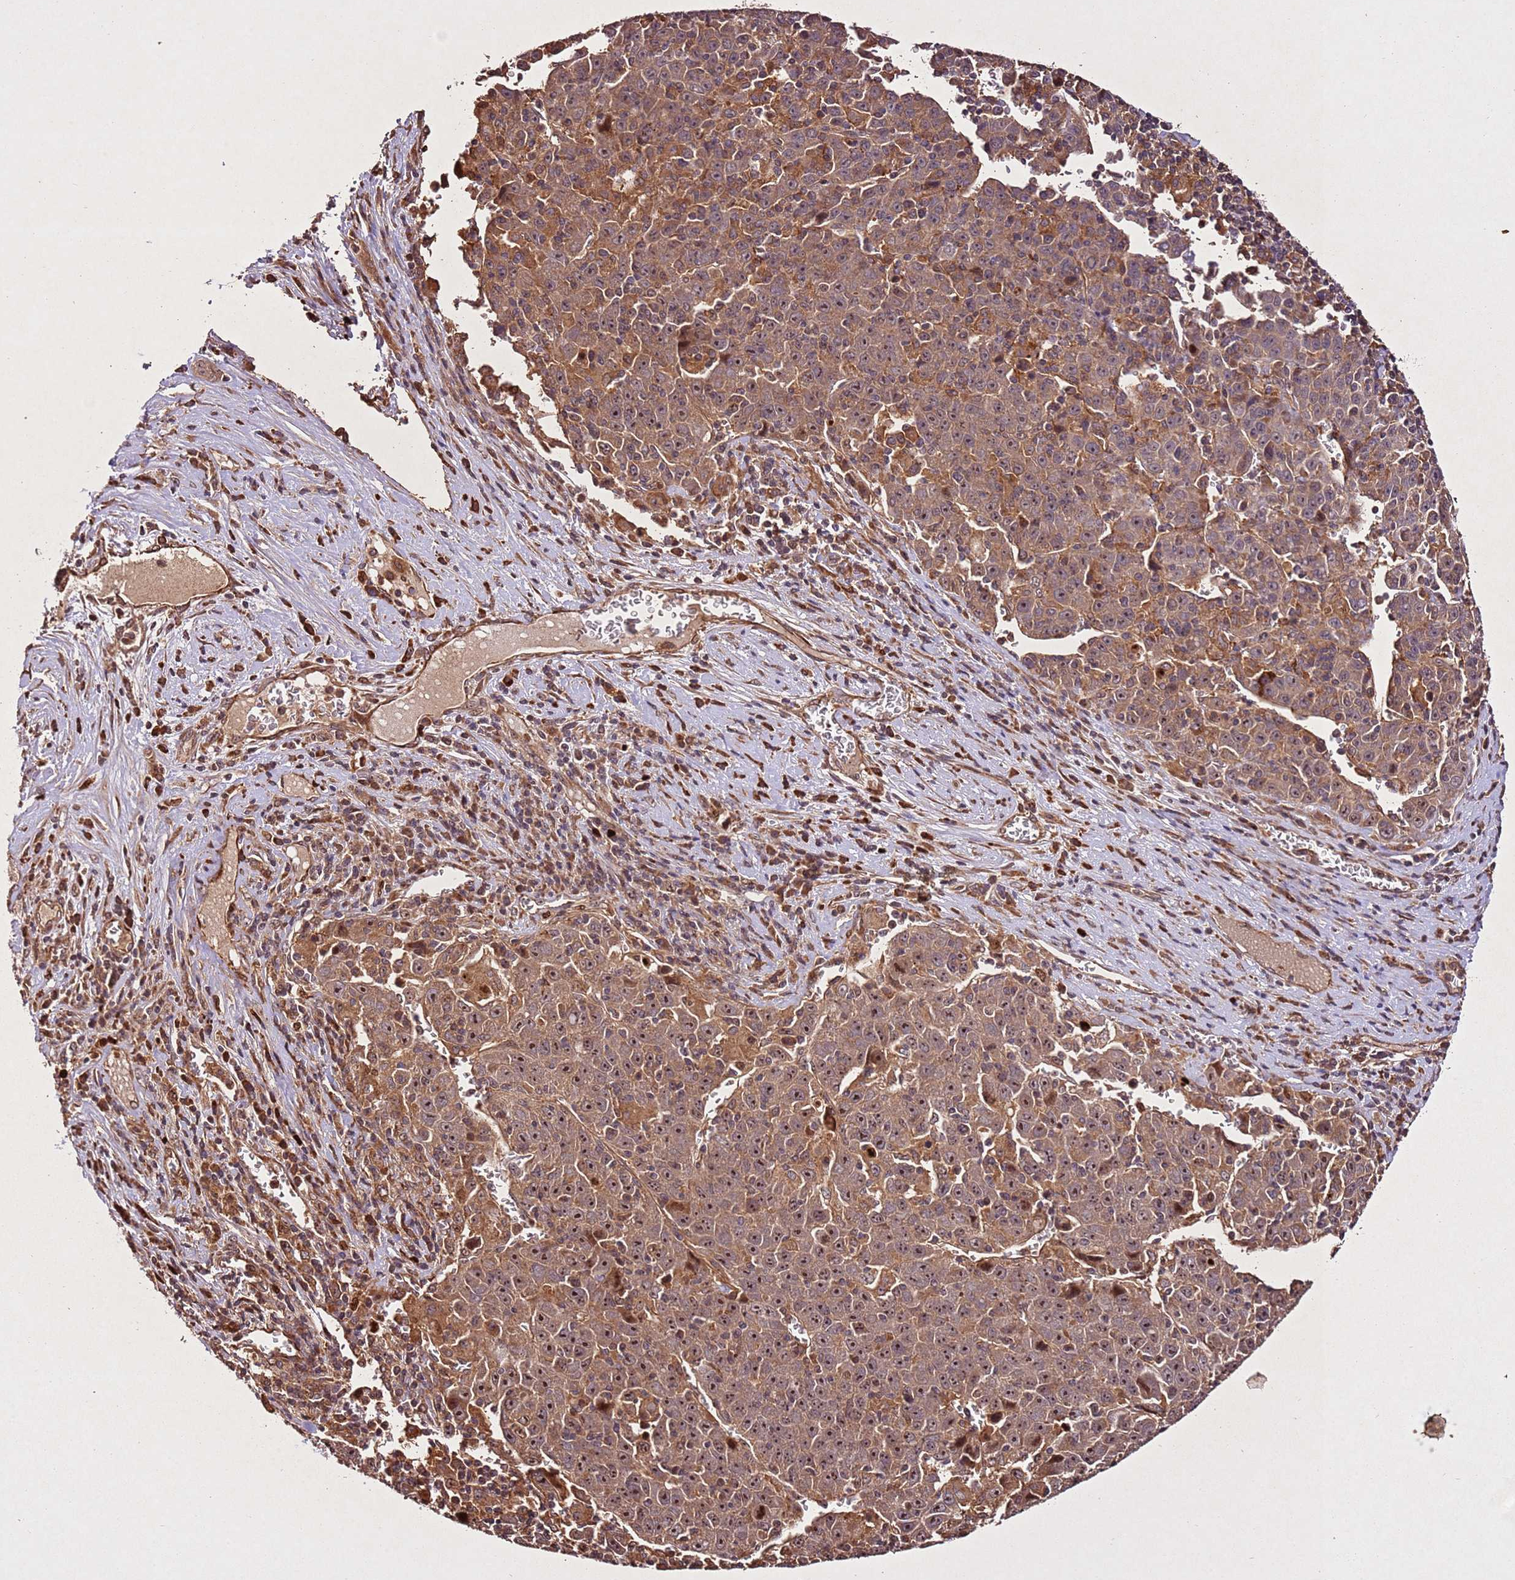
{"staining": {"intensity": "moderate", "quantity": ">75%", "location": "cytoplasmic/membranous"}, "tissue": "liver cancer", "cell_type": "Tumor cells", "image_type": "cancer", "snomed": [{"axis": "morphology", "description": "Carcinoma, Hepatocellular, NOS"}, {"axis": "topography", "description": "Liver"}], "caption": "A high-resolution micrograph shows immunohistochemistry staining of liver cancer (hepatocellular carcinoma), which shows moderate cytoplasmic/membranous positivity in about >75% of tumor cells. Using DAB (brown) and hematoxylin (blue) stains, captured at high magnification using brightfield microscopy.", "gene": "PTMA", "patient": {"sex": "female", "age": 53}}